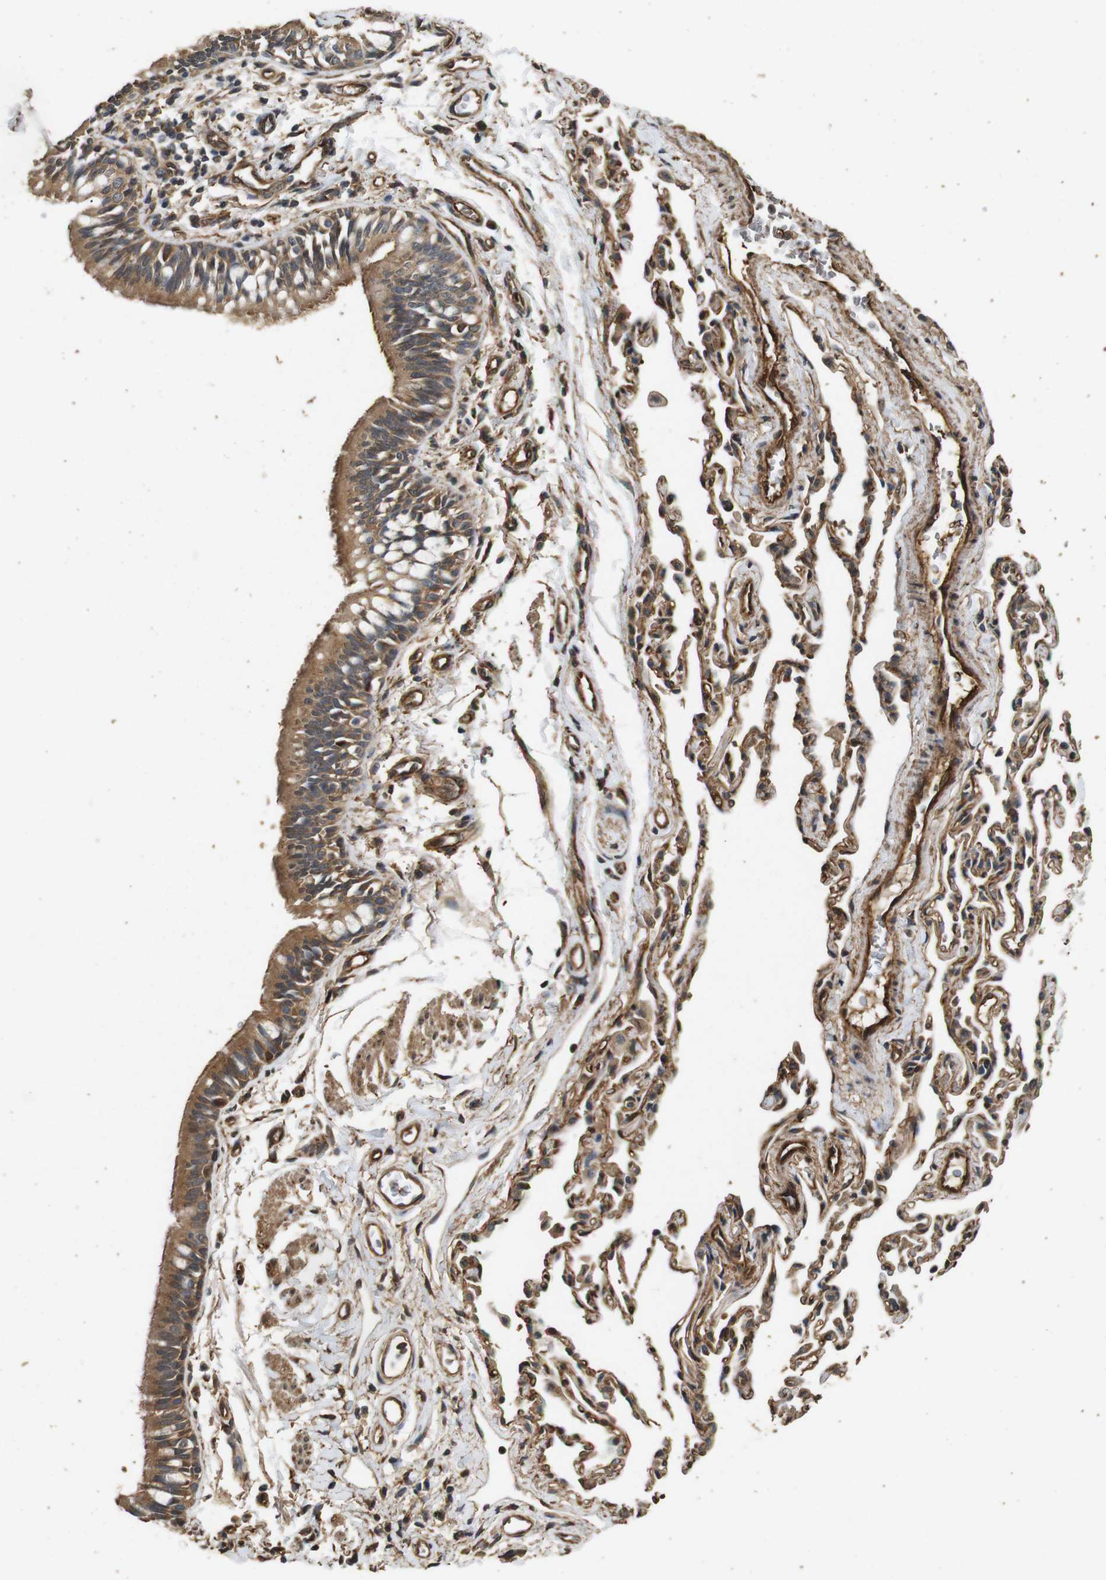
{"staining": {"intensity": "moderate", "quantity": ">75%", "location": "cytoplasmic/membranous"}, "tissue": "bronchus", "cell_type": "Respiratory epithelial cells", "image_type": "normal", "snomed": [{"axis": "morphology", "description": "Normal tissue, NOS"}, {"axis": "topography", "description": "Bronchus"}, {"axis": "topography", "description": "Lung"}], "caption": "Human bronchus stained with a brown dye demonstrates moderate cytoplasmic/membranous positive expression in approximately >75% of respiratory epithelial cells.", "gene": "CNPY4", "patient": {"sex": "male", "age": 64}}